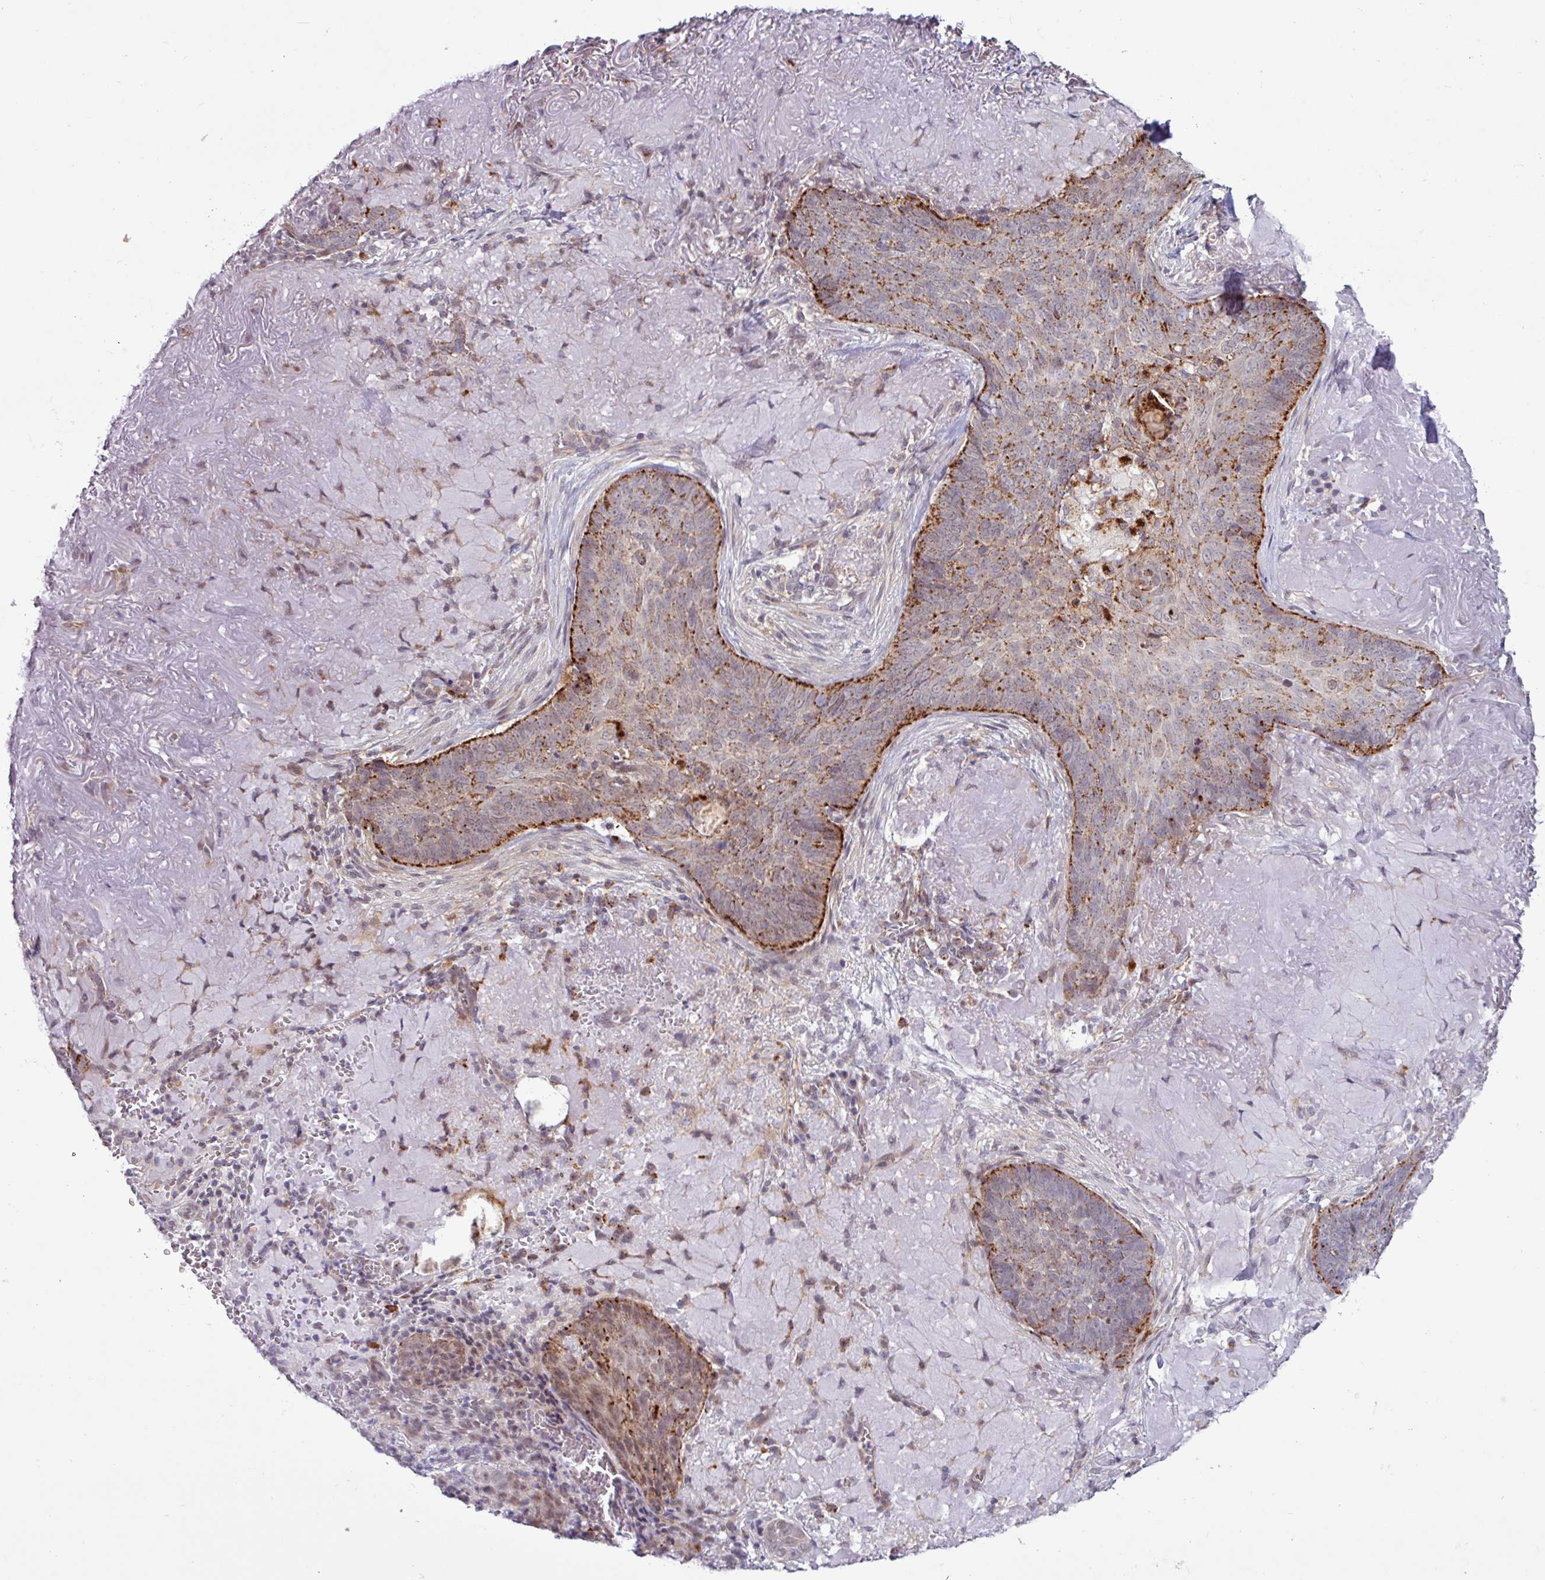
{"staining": {"intensity": "moderate", "quantity": "25%-75%", "location": "cytoplasmic/membranous"}, "tissue": "skin cancer", "cell_type": "Tumor cells", "image_type": "cancer", "snomed": [{"axis": "morphology", "description": "Basal cell carcinoma"}, {"axis": "topography", "description": "Skin"}, {"axis": "topography", "description": "Skin of face"}], "caption": "High-power microscopy captured an IHC histopathology image of skin cancer (basal cell carcinoma), revealing moderate cytoplasmic/membranous expression in about 25%-75% of tumor cells.", "gene": "AMIGO2", "patient": {"sex": "female", "age": 95}}